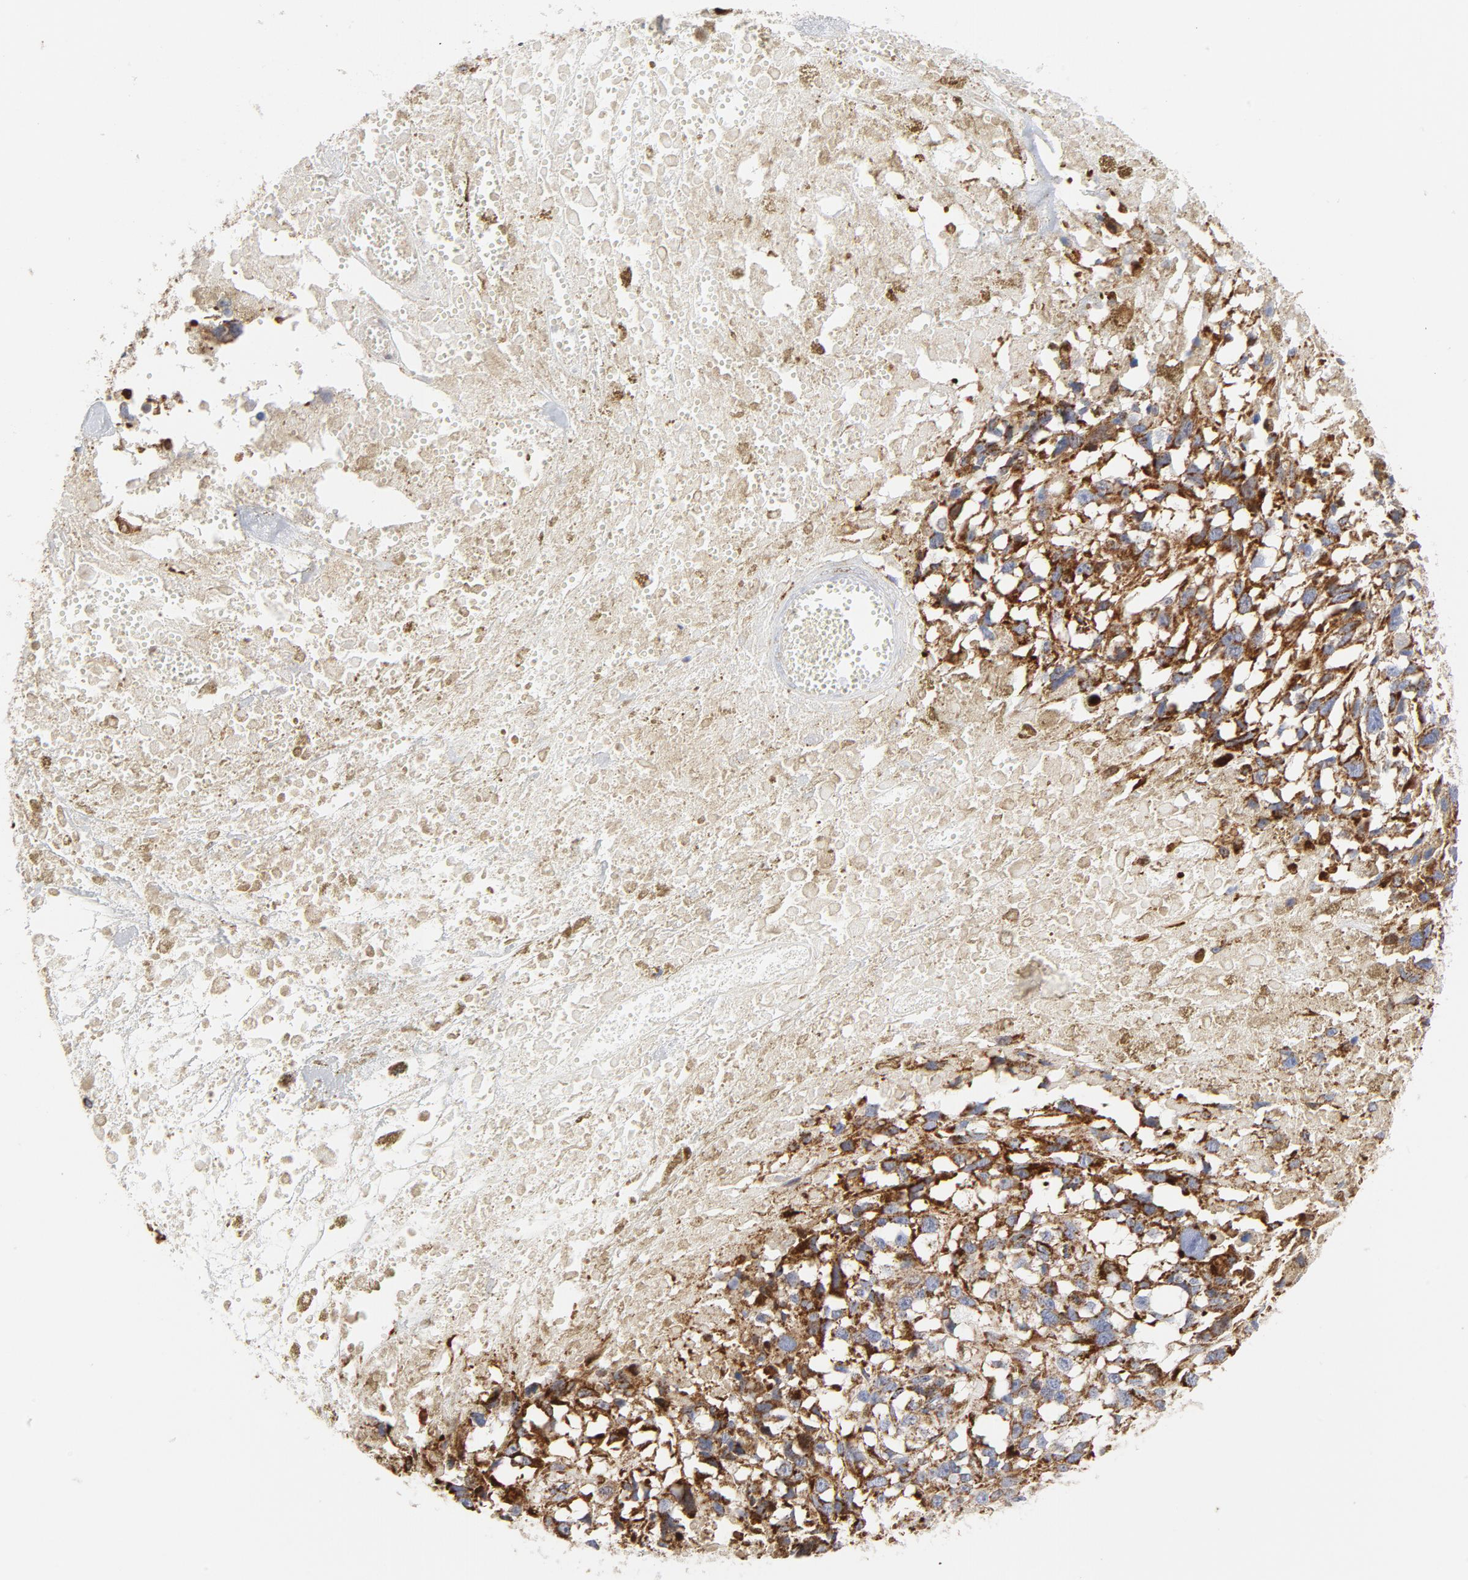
{"staining": {"intensity": "strong", "quantity": ">75%", "location": "cytoplasmic/membranous"}, "tissue": "melanoma", "cell_type": "Tumor cells", "image_type": "cancer", "snomed": [{"axis": "morphology", "description": "Malignant melanoma, Metastatic site"}, {"axis": "topography", "description": "Lymph node"}], "caption": "About >75% of tumor cells in human malignant melanoma (metastatic site) exhibit strong cytoplasmic/membranous protein expression as visualized by brown immunohistochemical staining.", "gene": "CYCS", "patient": {"sex": "male", "age": 59}}